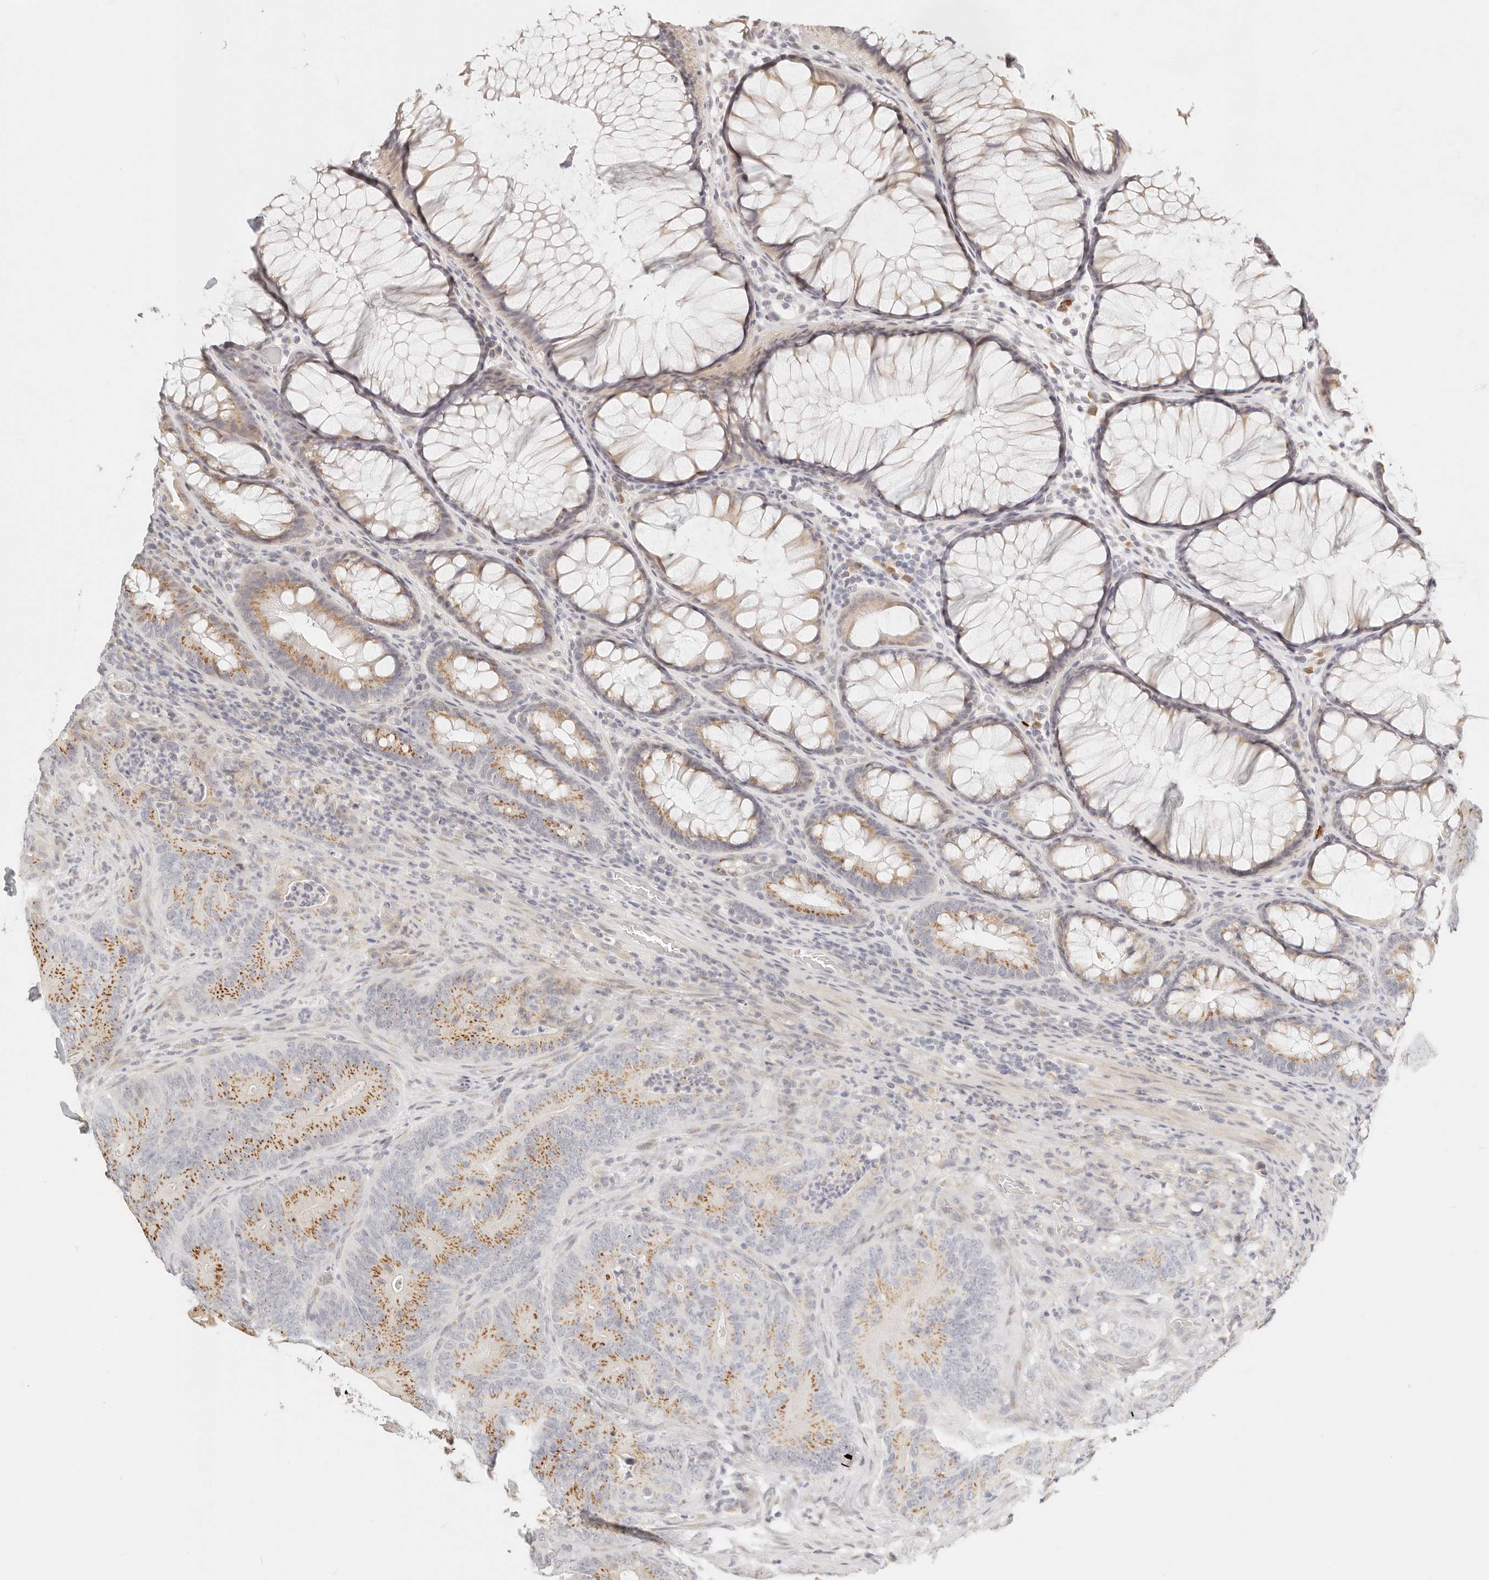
{"staining": {"intensity": "moderate", "quantity": ">75%", "location": "cytoplasmic/membranous"}, "tissue": "colorectal cancer", "cell_type": "Tumor cells", "image_type": "cancer", "snomed": [{"axis": "morphology", "description": "Normal tissue, NOS"}, {"axis": "topography", "description": "Colon"}], "caption": "Colorectal cancer stained for a protein (brown) reveals moderate cytoplasmic/membranous positive positivity in approximately >75% of tumor cells.", "gene": "FAM20B", "patient": {"sex": "female", "age": 82}}